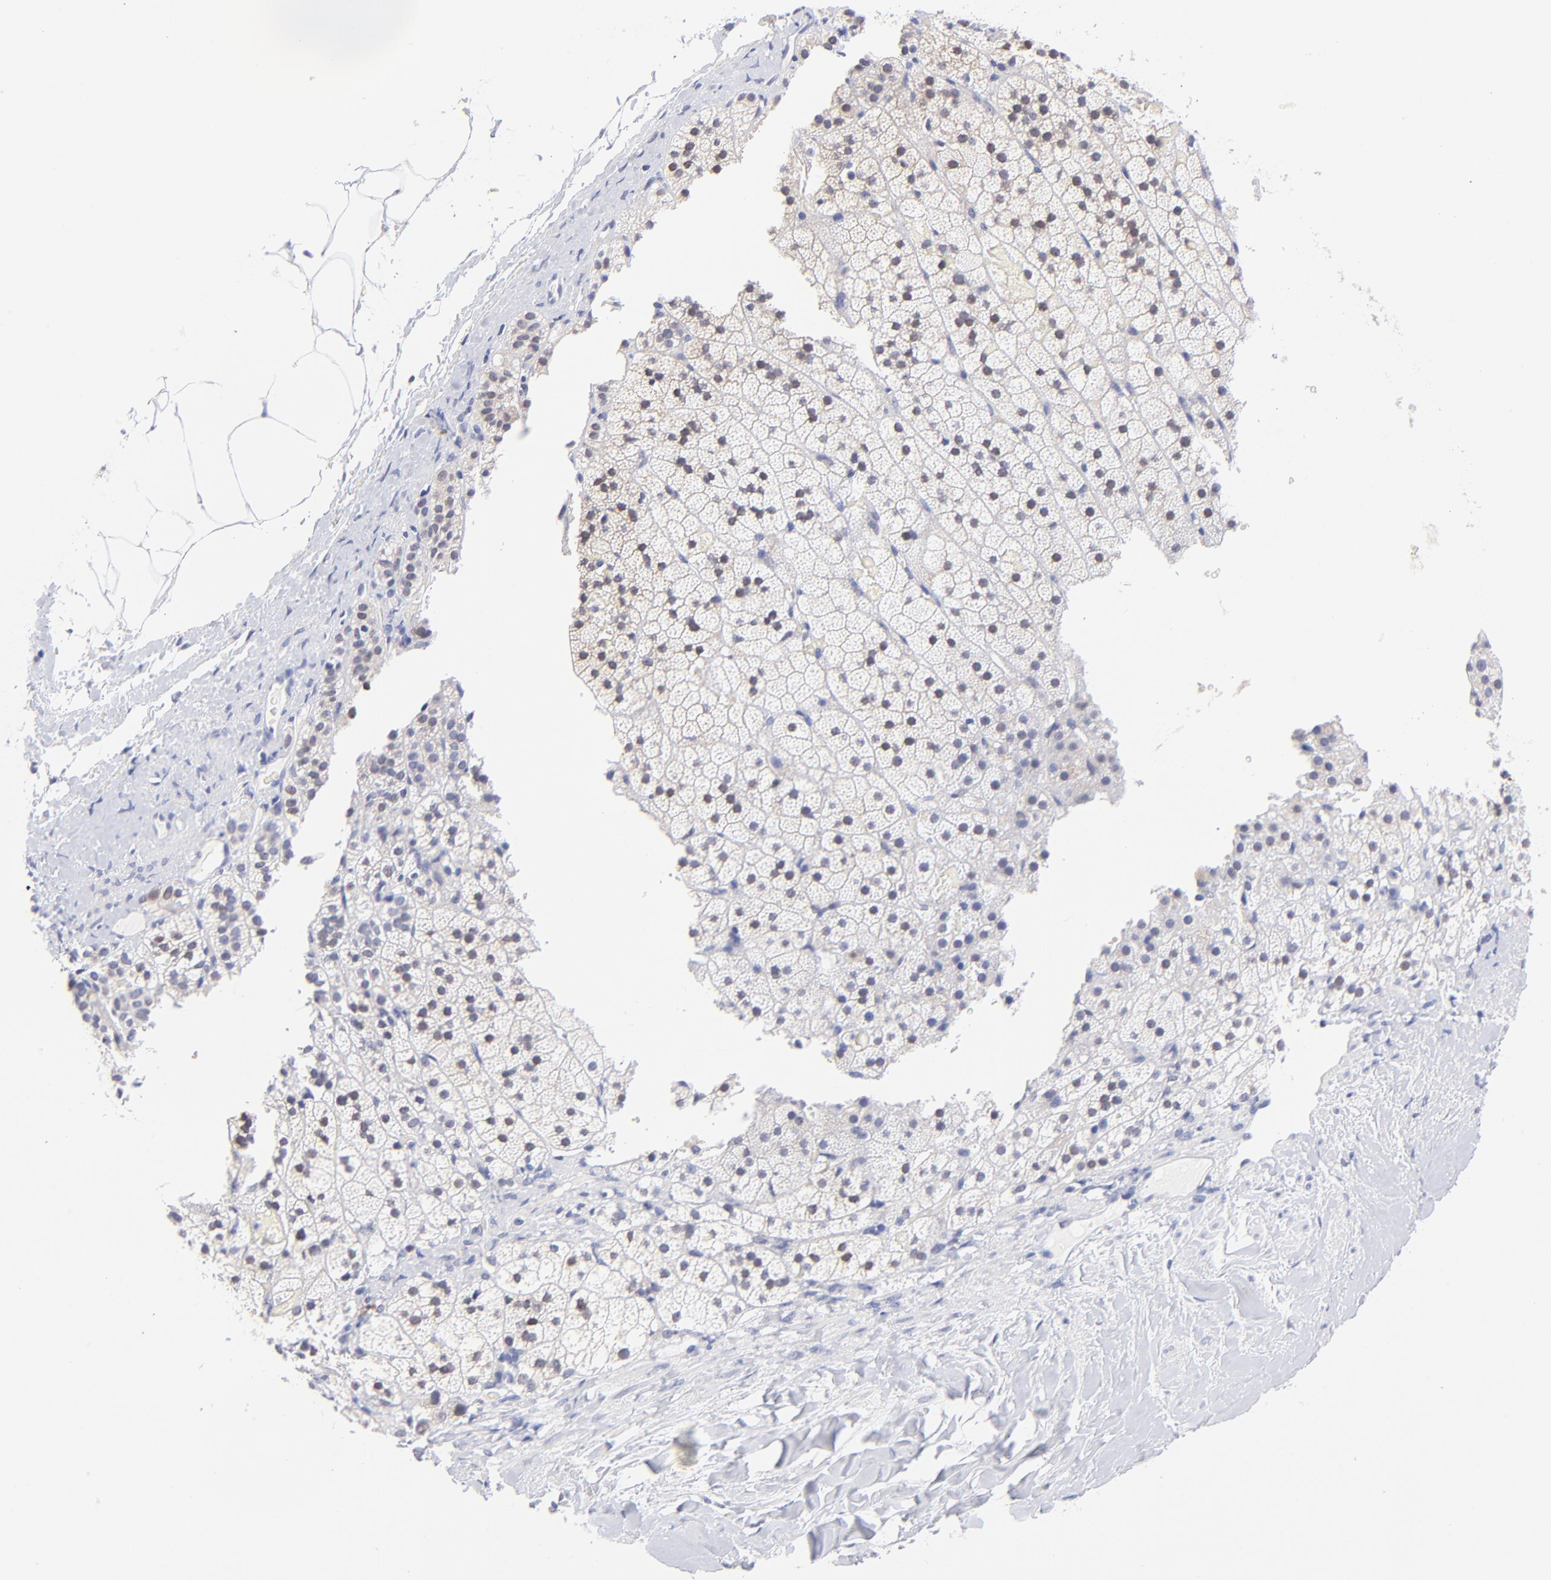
{"staining": {"intensity": "strong", "quantity": "<25%", "location": "cytoplasmic/membranous"}, "tissue": "adrenal gland", "cell_type": "Glandular cells", "image_type": "normal", "snomed": [{"axis": "morphology", "description": "Normal tissue, NOS"}, {"axis": "topography", "description": "Adrenal gland"}], "caption": "A micrograph showing strong cytoplasmic/membranous expression in about <25% of glandular cells in normal adrenal gland, as visualized by brown immunohistochemical staining.", "gene": "ZNF155", "patient": {"sex": "male", "age": 35}}